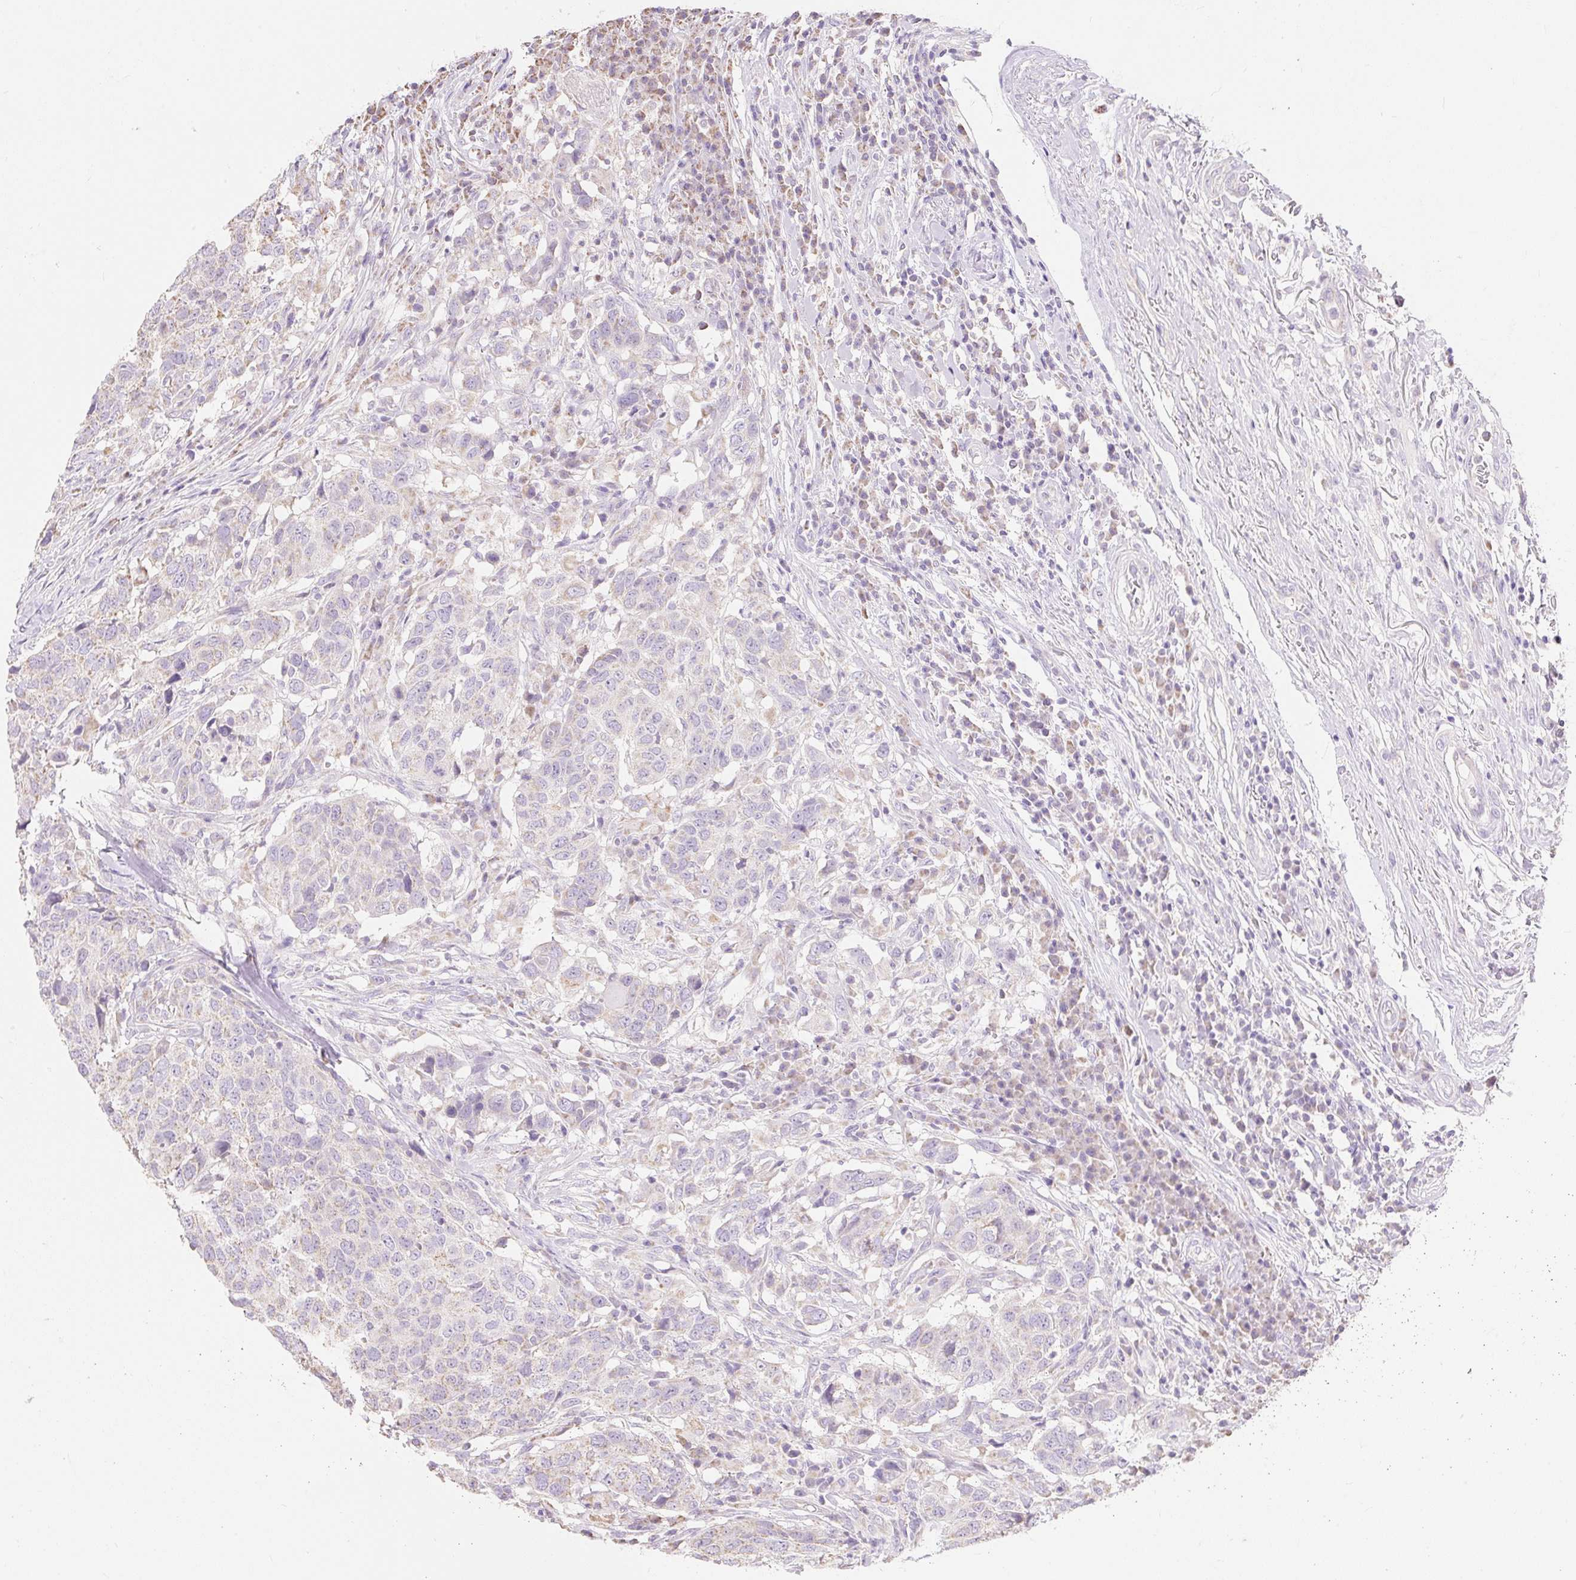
{"staining": {"intensity": "weak", "quantity": "<25%", "location": "cytoplasmic/membranous"}, "tissue": "head and neck cancer", "cell_type": "Tumor cells", "image_type": "cancer", "snomed": [{"axis": "morphology", "description": "Normal tissue, NOS"}, {"axis": "morphology", "description": "Squamous cell carcinoma, NOS"}, {"axis": "topography", "description": "Skeletal muscle"}, {"axis": "topography", "description": "Vascular tissue"}, {"axis": "topography", "description": "Peripheral nerve tissue"}, {"axis": "topography", "description": "Head-Neck"}], "caption": "Immunohistochemistry histopathology image of human head and neck cancer stained for a protein (brown), which reveals no staining in tumor cells.", "gene": "DHX35", "patient": {"sex": "male", "age": 66}}